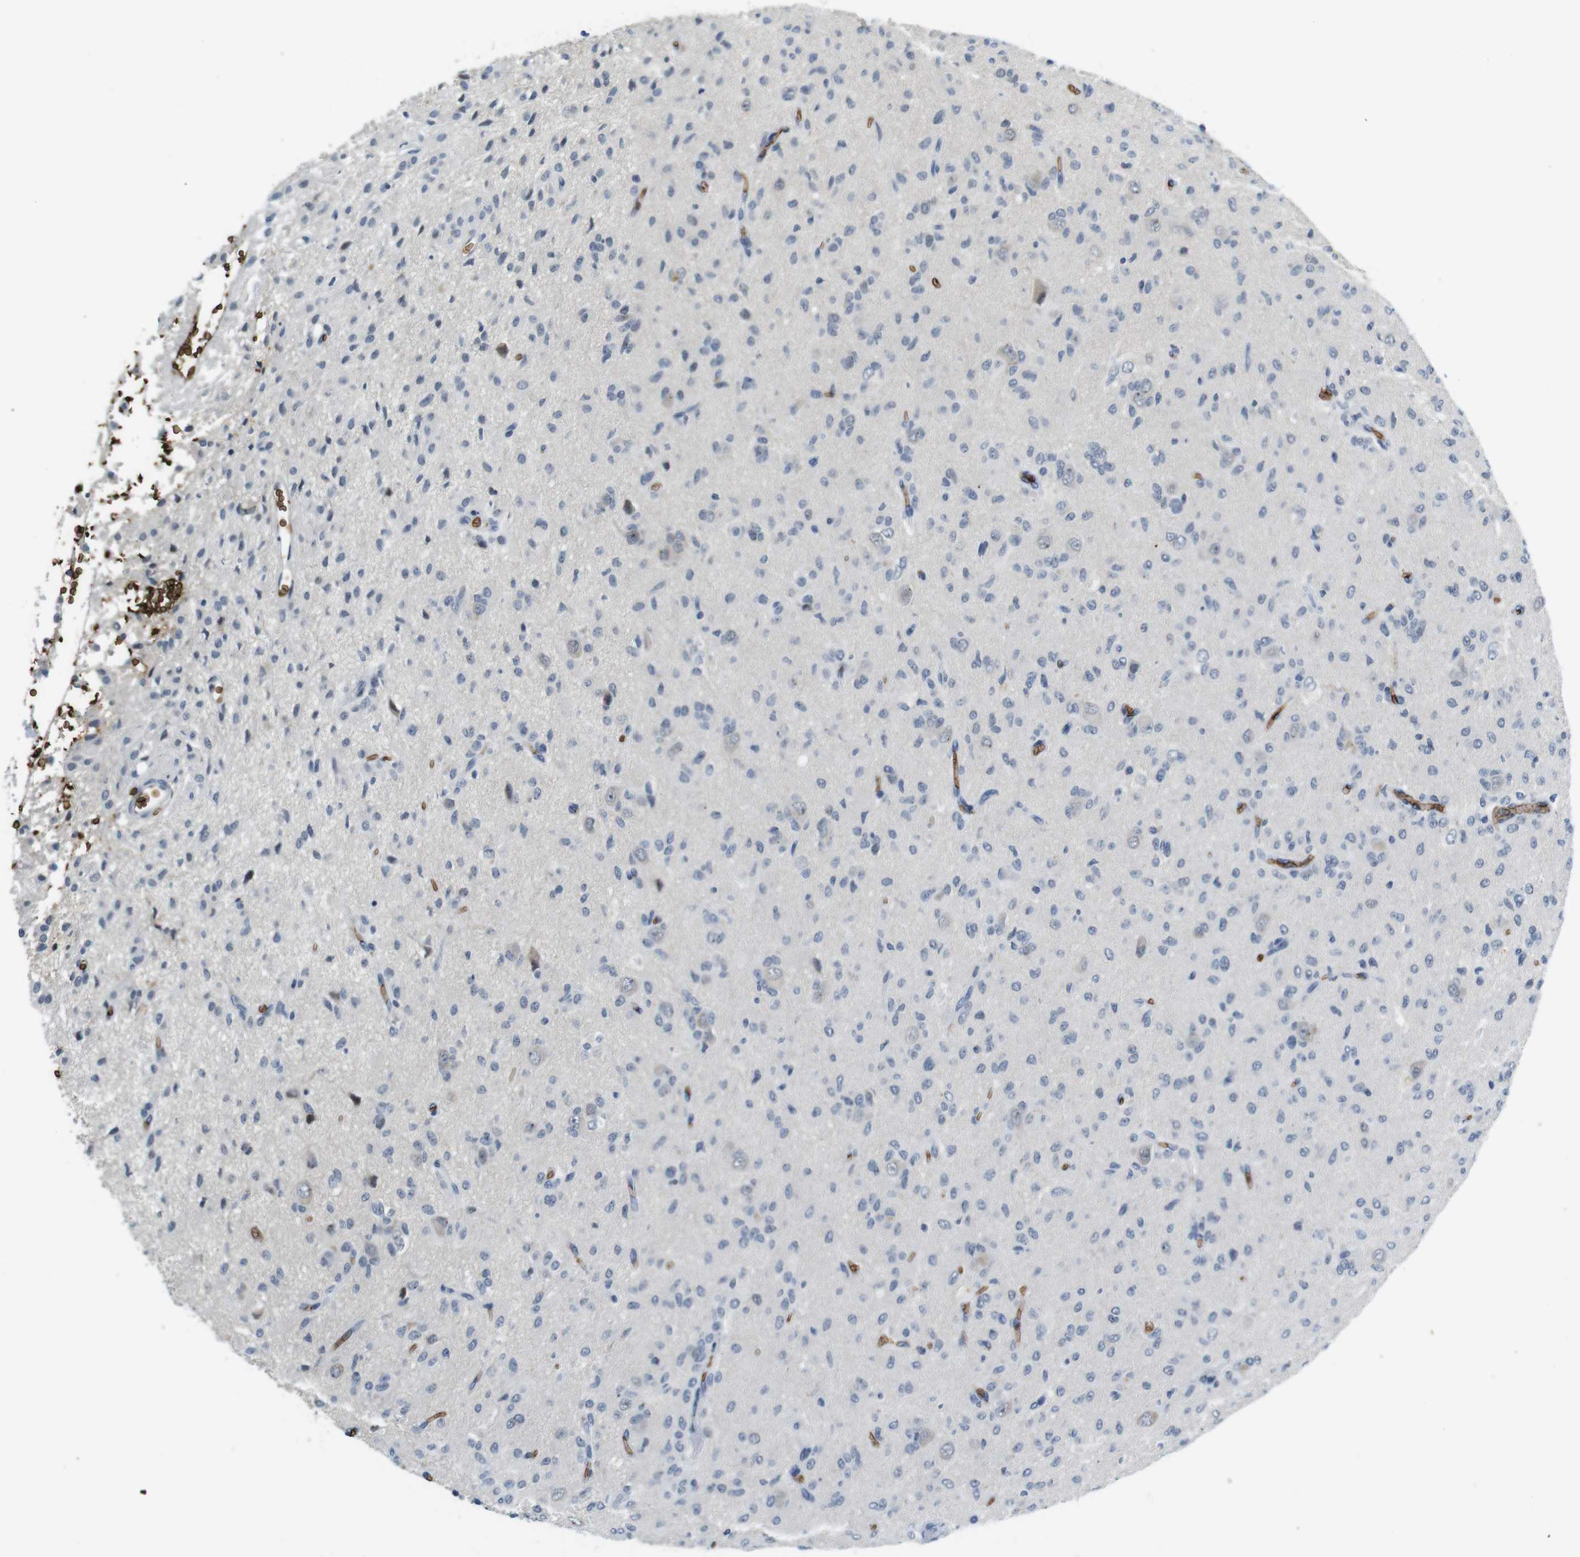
{"staining": {"intensity": "weak", "quantity": "<25%", "location": "cytoplasmic/membranous"}, "tissue": "glioma", "cell_type": "Tumor cells", "image_type": "cancer", "snomed": [{"axis": "morphology", "description": "Glioma, malignant, High grade"}, {"axis": "topography", "description": "Brain"}], "caption": "Photomicrograph shows no protein staining in tumor cells of glioma tissue.", "gene": "SLC4A1", "patient": {"sex": "female", "age": 59}}